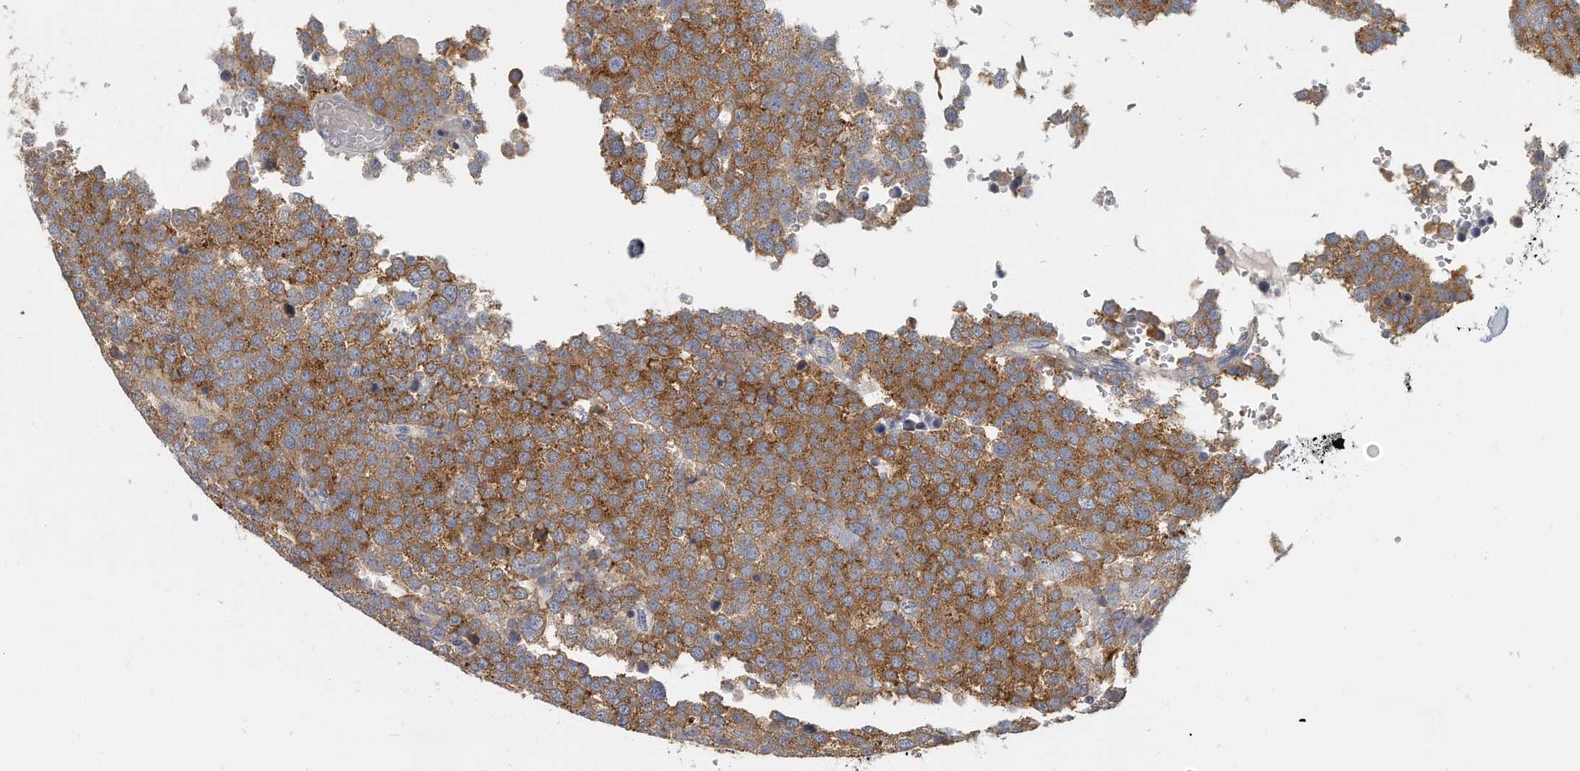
{"staining": {"intensity": "moderate", "quantity": ">75%", "location": "cytoplasmic/membranous"}, "tissue": "testis cancer", "cell_type": "Tumor cells", "image_type": "cancer", "snomed": [{"axis": "morphology", "description": "Seminoma, NOS"}, {"axis": "topography", "description": "Testis"}], "caption": "Immunohistochemical staining of human testis cancer (seminoma) reveals medium levels of moderate cytoplasmic/membranous positivity in about >75% of tumor cells.", "gene": "PLEKHA6", "patient": {"sex": "male", "age": 71}}